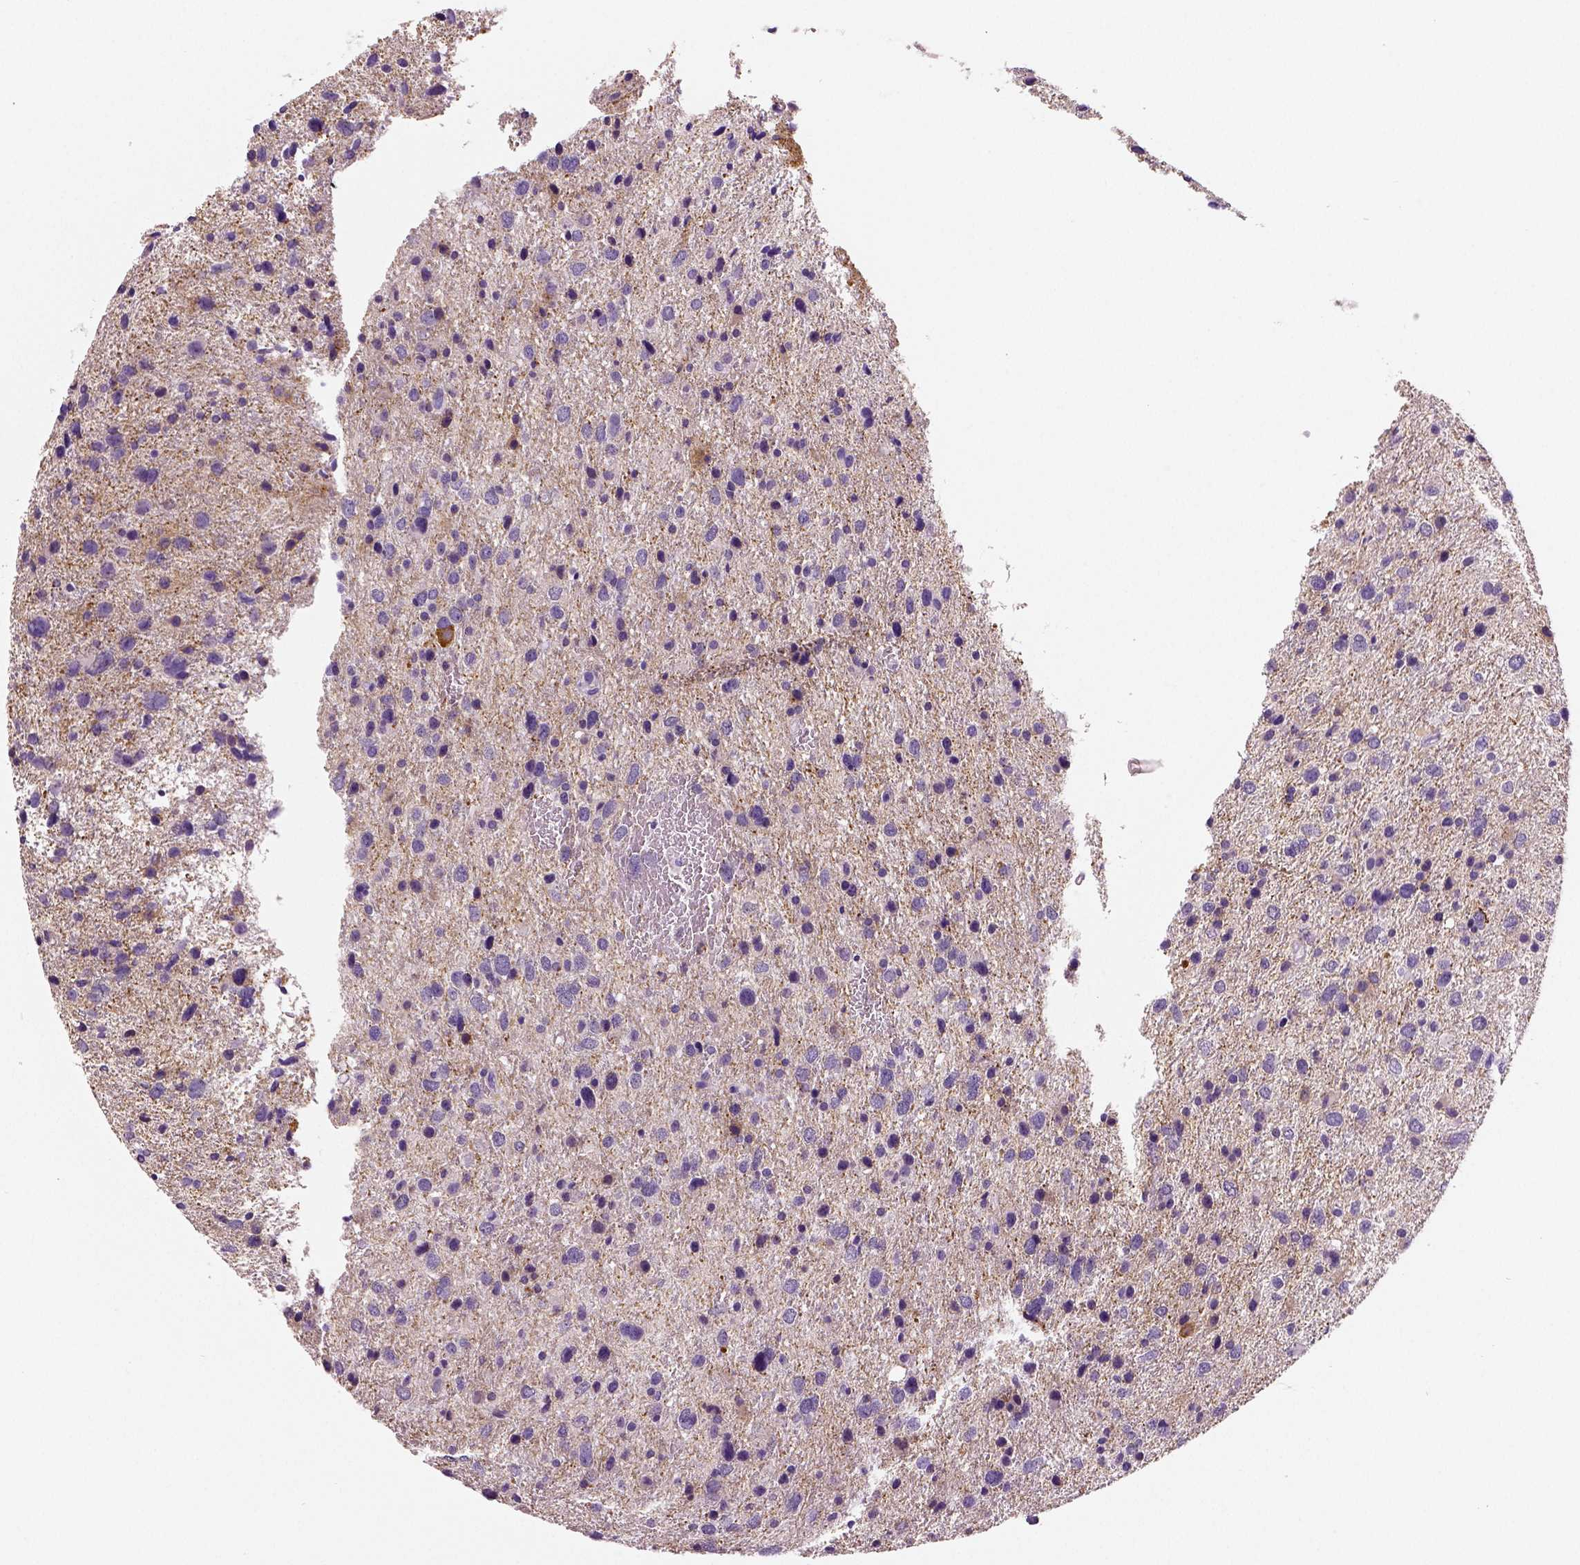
{"staining": {"intensity": "negative", "quantity": "none", "location": "none"}, "tissue": "glioma", "cell_type": "Tumor cells", "image_type": "cancer", "snomed": [{"axis": "morphology", "description": "Glioma, malignant, Low grade"}, {"axis": "topography", "description": "Brain"}], "caption": "Malignant low-grade glioma stained for a protein using immunohistochemistry (IHC) displays no positivity tumor cells.", "gene": "NECAB2", "patient": {"sex": "female", "age": 55}}